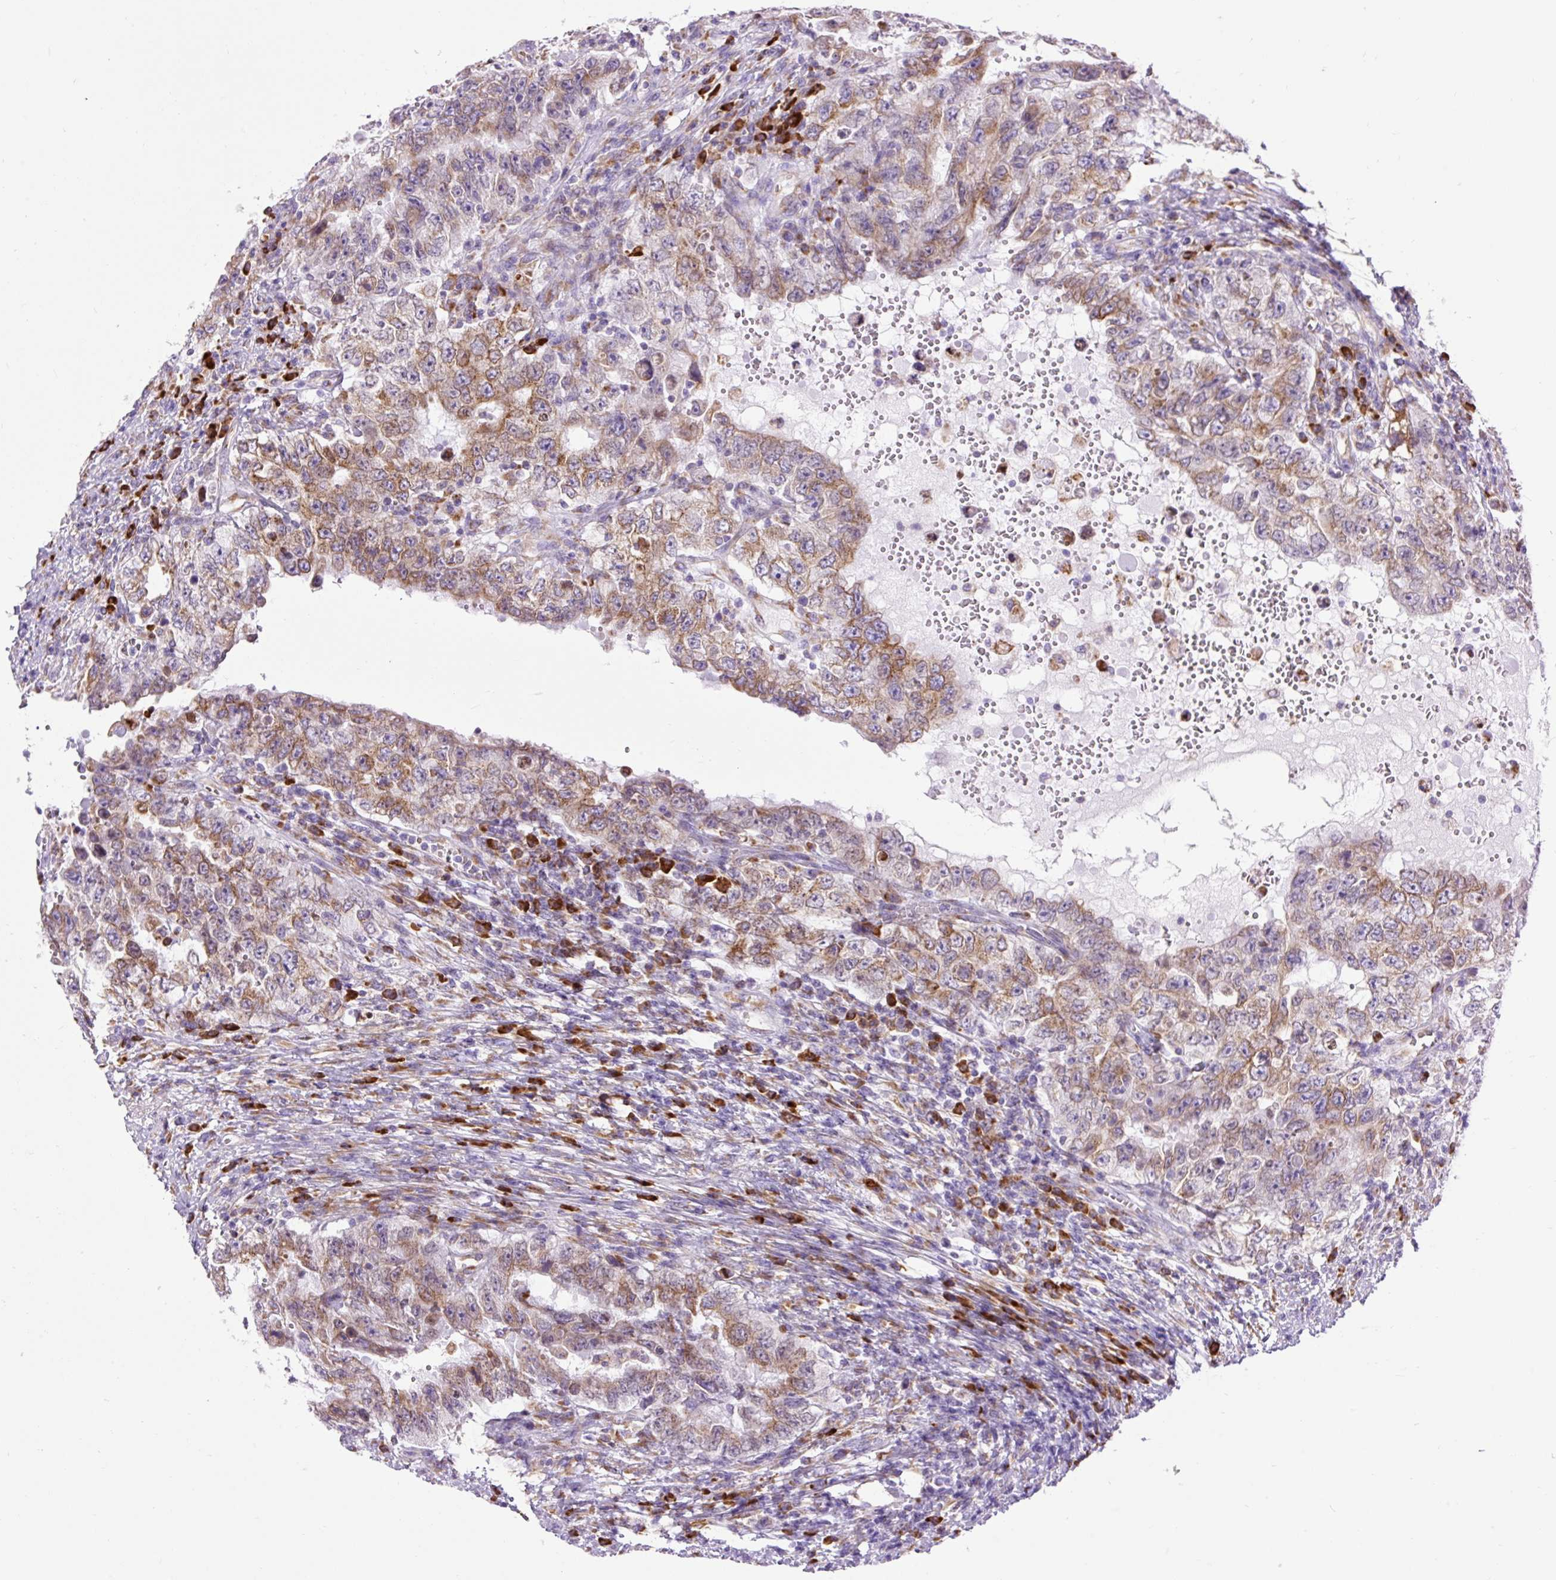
{"staining": {"intensity": "moderate", "quantity": ">75%", "location": "cytoplasmic/membranous"}, "tissue": "testis cancer", "cell_type": "Tumor cells", "image_type": "cancer", "snomed": [{"axis": "morphology", "description": "Carcinoma, Embryonal, NOS"}, {"axis": "topography", "description": "Testis"}], "caption": "The immunohistochemical stain shows moderate cytoplasmic/membranous positivity in tumor cells of testis cancer tissue.", "gene": "DDOST", "patient": {"sex": "male", "age": 26}}